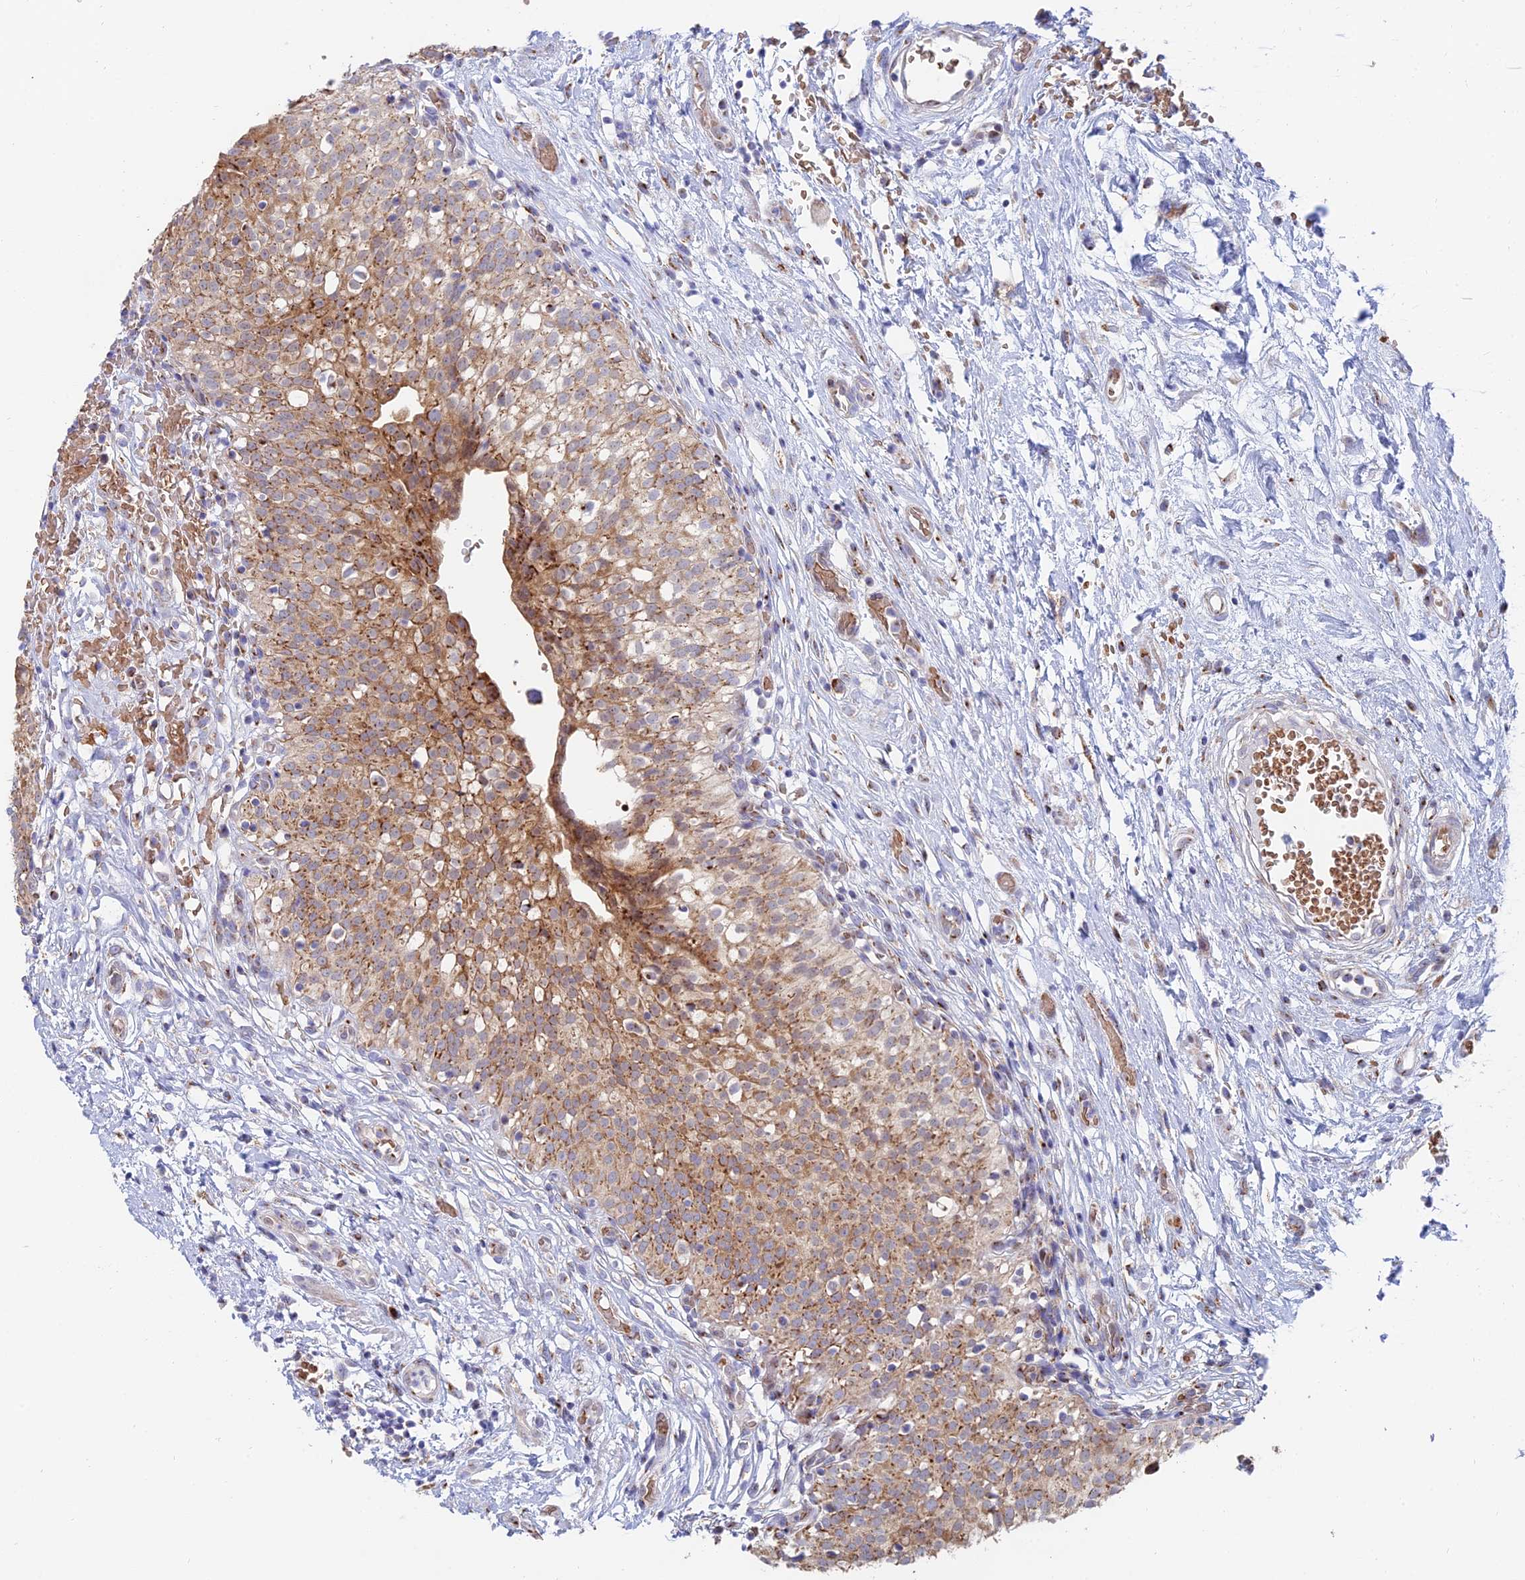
{"staining": {"intensity": "moderate", "quantity": ">75%", "location": "cytoplasmic/membranous"}, "tissue": "urinary bladder", "cell_type": "Urothelial cells", "image_type": "normal", "snomed": [{"axis": "morphology", "description": "Normal tissue, NOS"}, {"axis": "topography", "description": "Urinary bladder"}], "caption": "A high-resolution micrograph shows IHC staining of normal urinary bladder, which shows moderate cytoplasmic/membranous positivity in about >75% of urothelial cells.", "gene": "ENSG00000267561", "patient": {"sex": "male", "age": 55}}